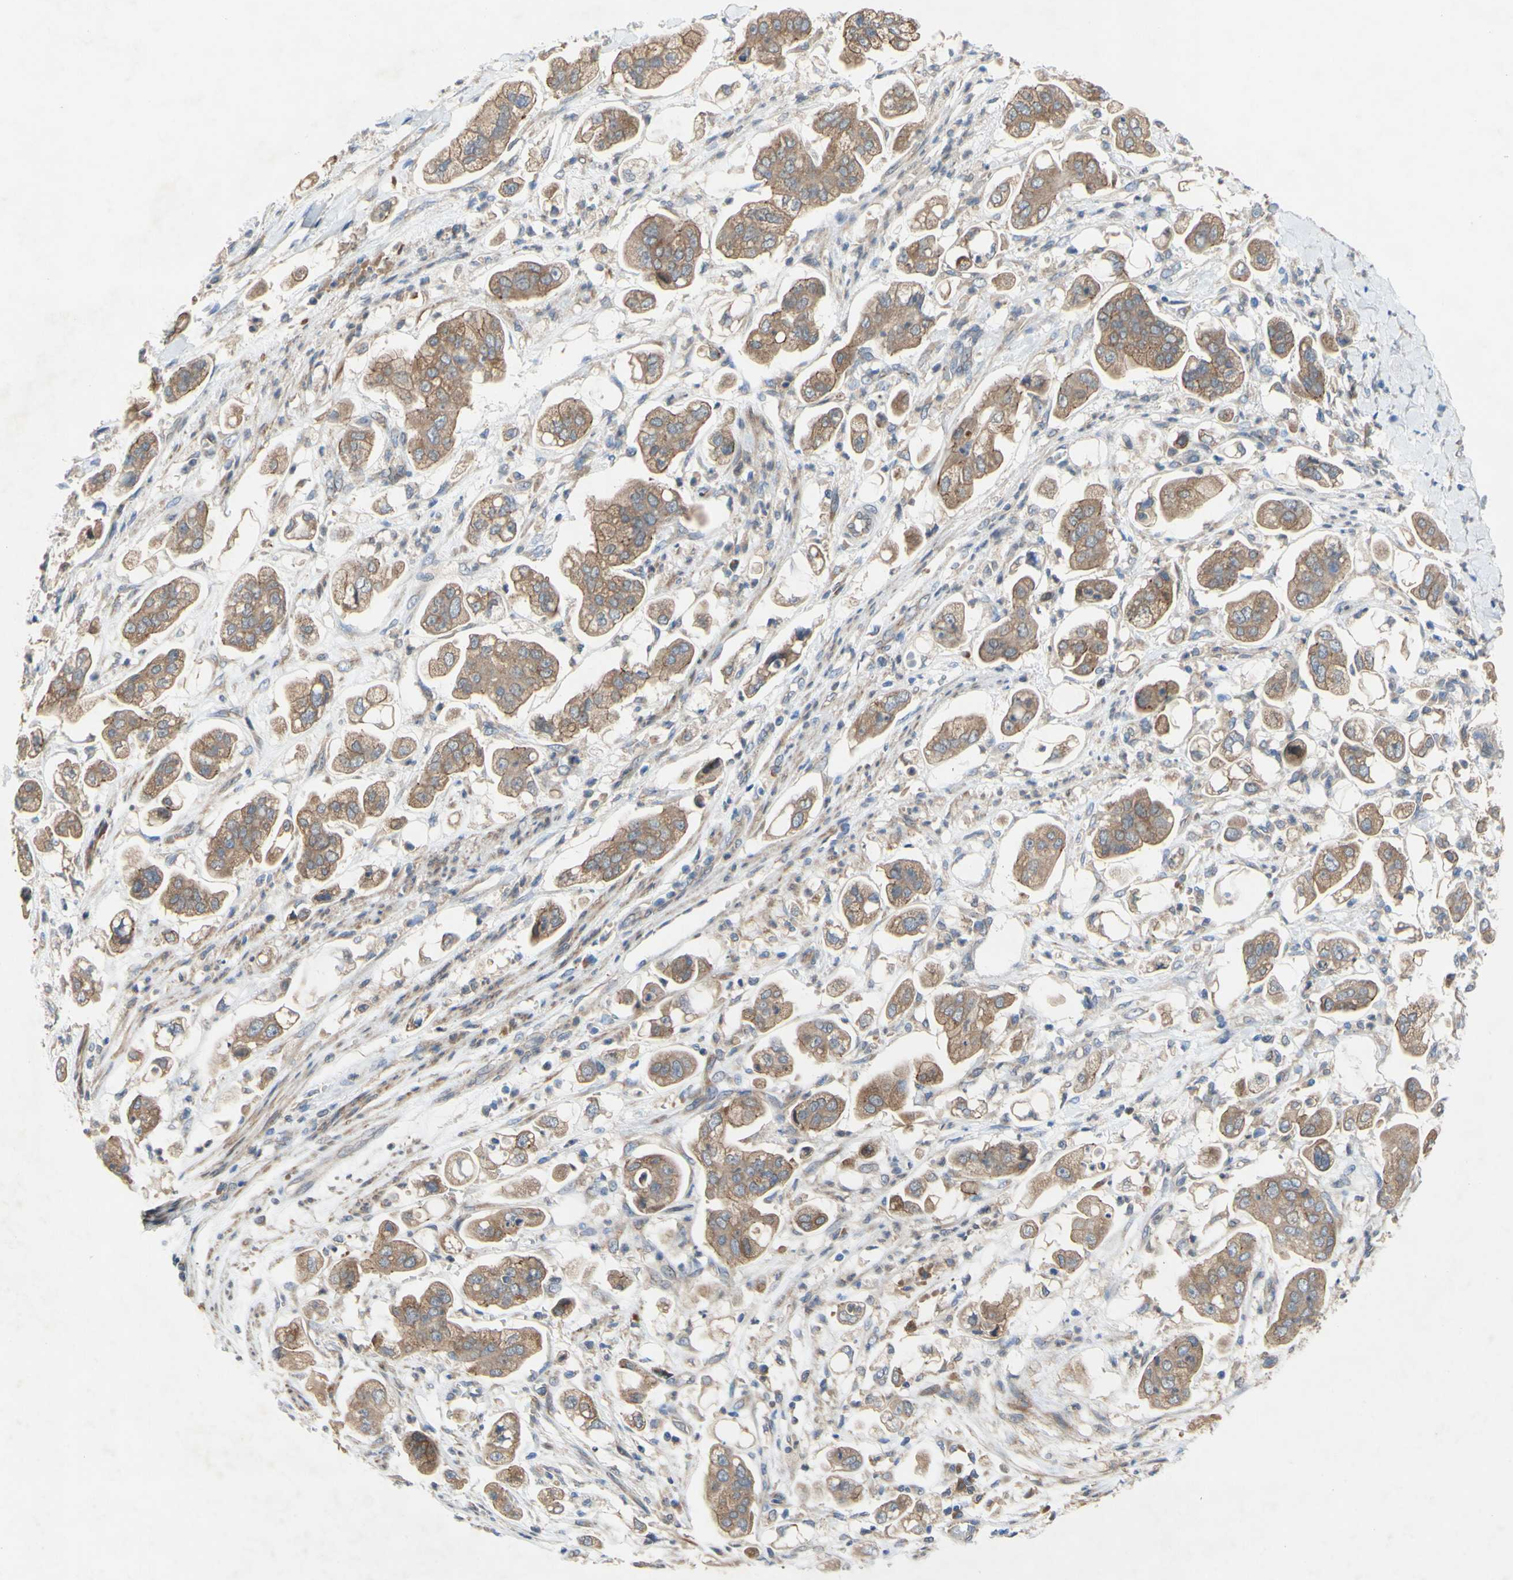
{"staining": {"intensity": "moderate", "quantity": ">75%", "location": "cytoplasmic/membranous"}, "tissue": "stomach cancer", "cell_type": "Tumor cells", "image_type": "cancer", "snomed": [{"axis": "morphology", "description": "Adenocarcinoma, NOS"}, {"axis": "topography", "description": "Stomach"}], "caption": "DAB (3,3'-diaminobenzidine) immunohistochemical staining of stomach cancer reveals moderate cytoplasmic/membranous protein expression in about >75% of tumor cells.", "gene": "PDGFB", "patient": {"sex": "male", "age": 62}}